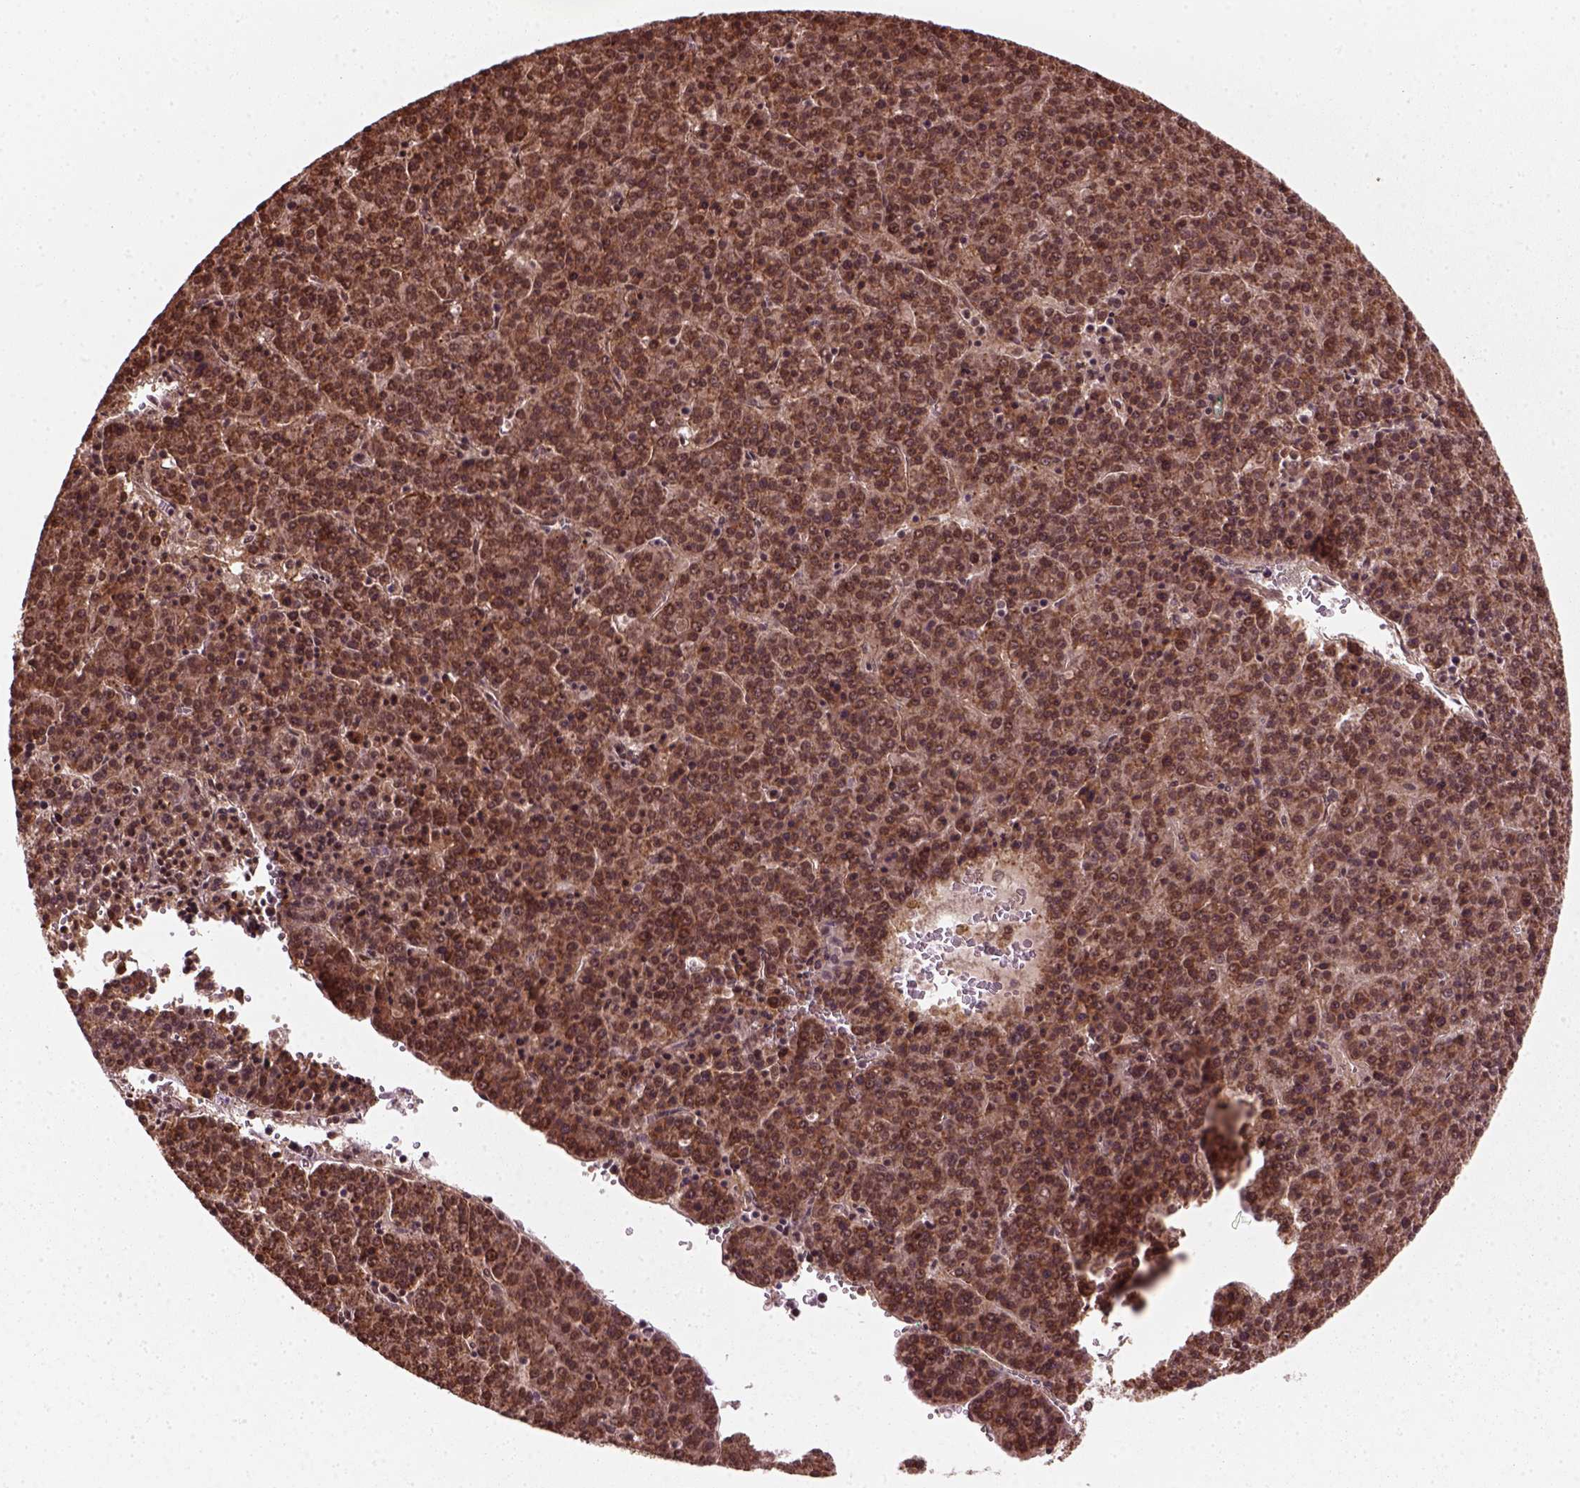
{"staining": {"intensity": "strong", "quantity": ">75%", "location": "cytoplasmic/membranous"}, "tissue": "liver cancer", "cell_type": "Tumor cells", "image_type": "cancer", "snomed": [{"axis": "morphology", "description": "Carcinoma, Hepatocellular, NOS"}, {"axis": "topography", "description": "Liver"}], "caption": "Liver cancer was stained to show a protein in brown. There is high levels of strong cytoplasmic/membranous staining in approximately >75% of tumor cells.", "gene": "NUDT9", "patient": {"sex": "female", "age": 58}}